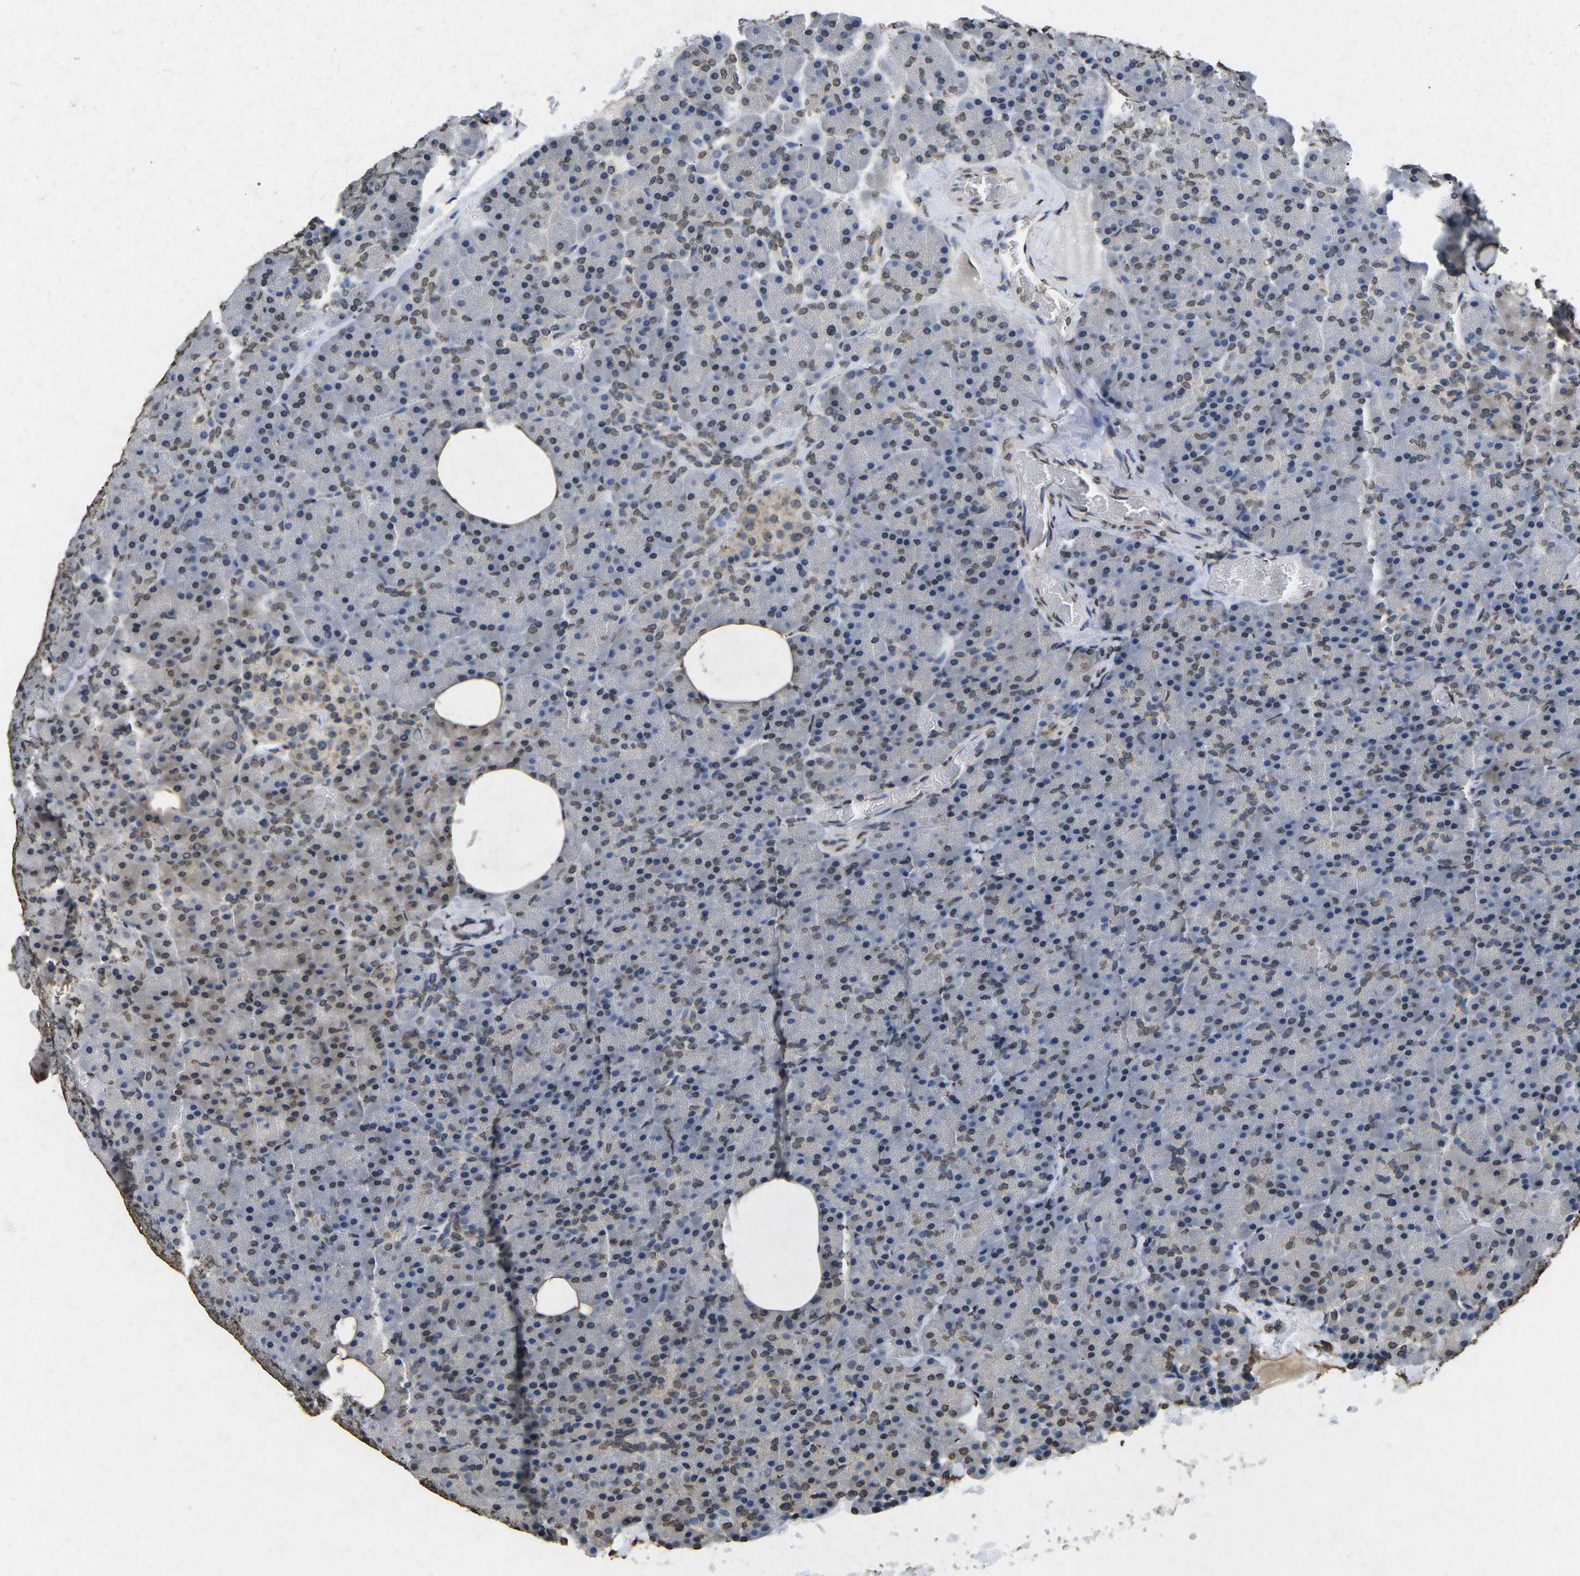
{"staining": {"intensity": "weak", "quantity": "25%-75%", "location": "cytoplasmic/membranous,nuclear"}, "tissue": "pancreas", "cell_type": "Exocrine glandular cells", "image_type": "normal", "snomed": [{"axis": "morphology", "description": "Normal tissue, NOS"}, {"axis": "topography", "description": "Pancreas"}], "caption": "Immunohistochemistry histopathology image of unremarkable human pancreas stained for a protein (brown), which exhibits low levels of weak cytoplasmic/membranous,nuclear staining in about 25%-75% of exocrine glandular cells.", "gene": "SCNN1B", "patient": {"sex": "female", "age": 35}}